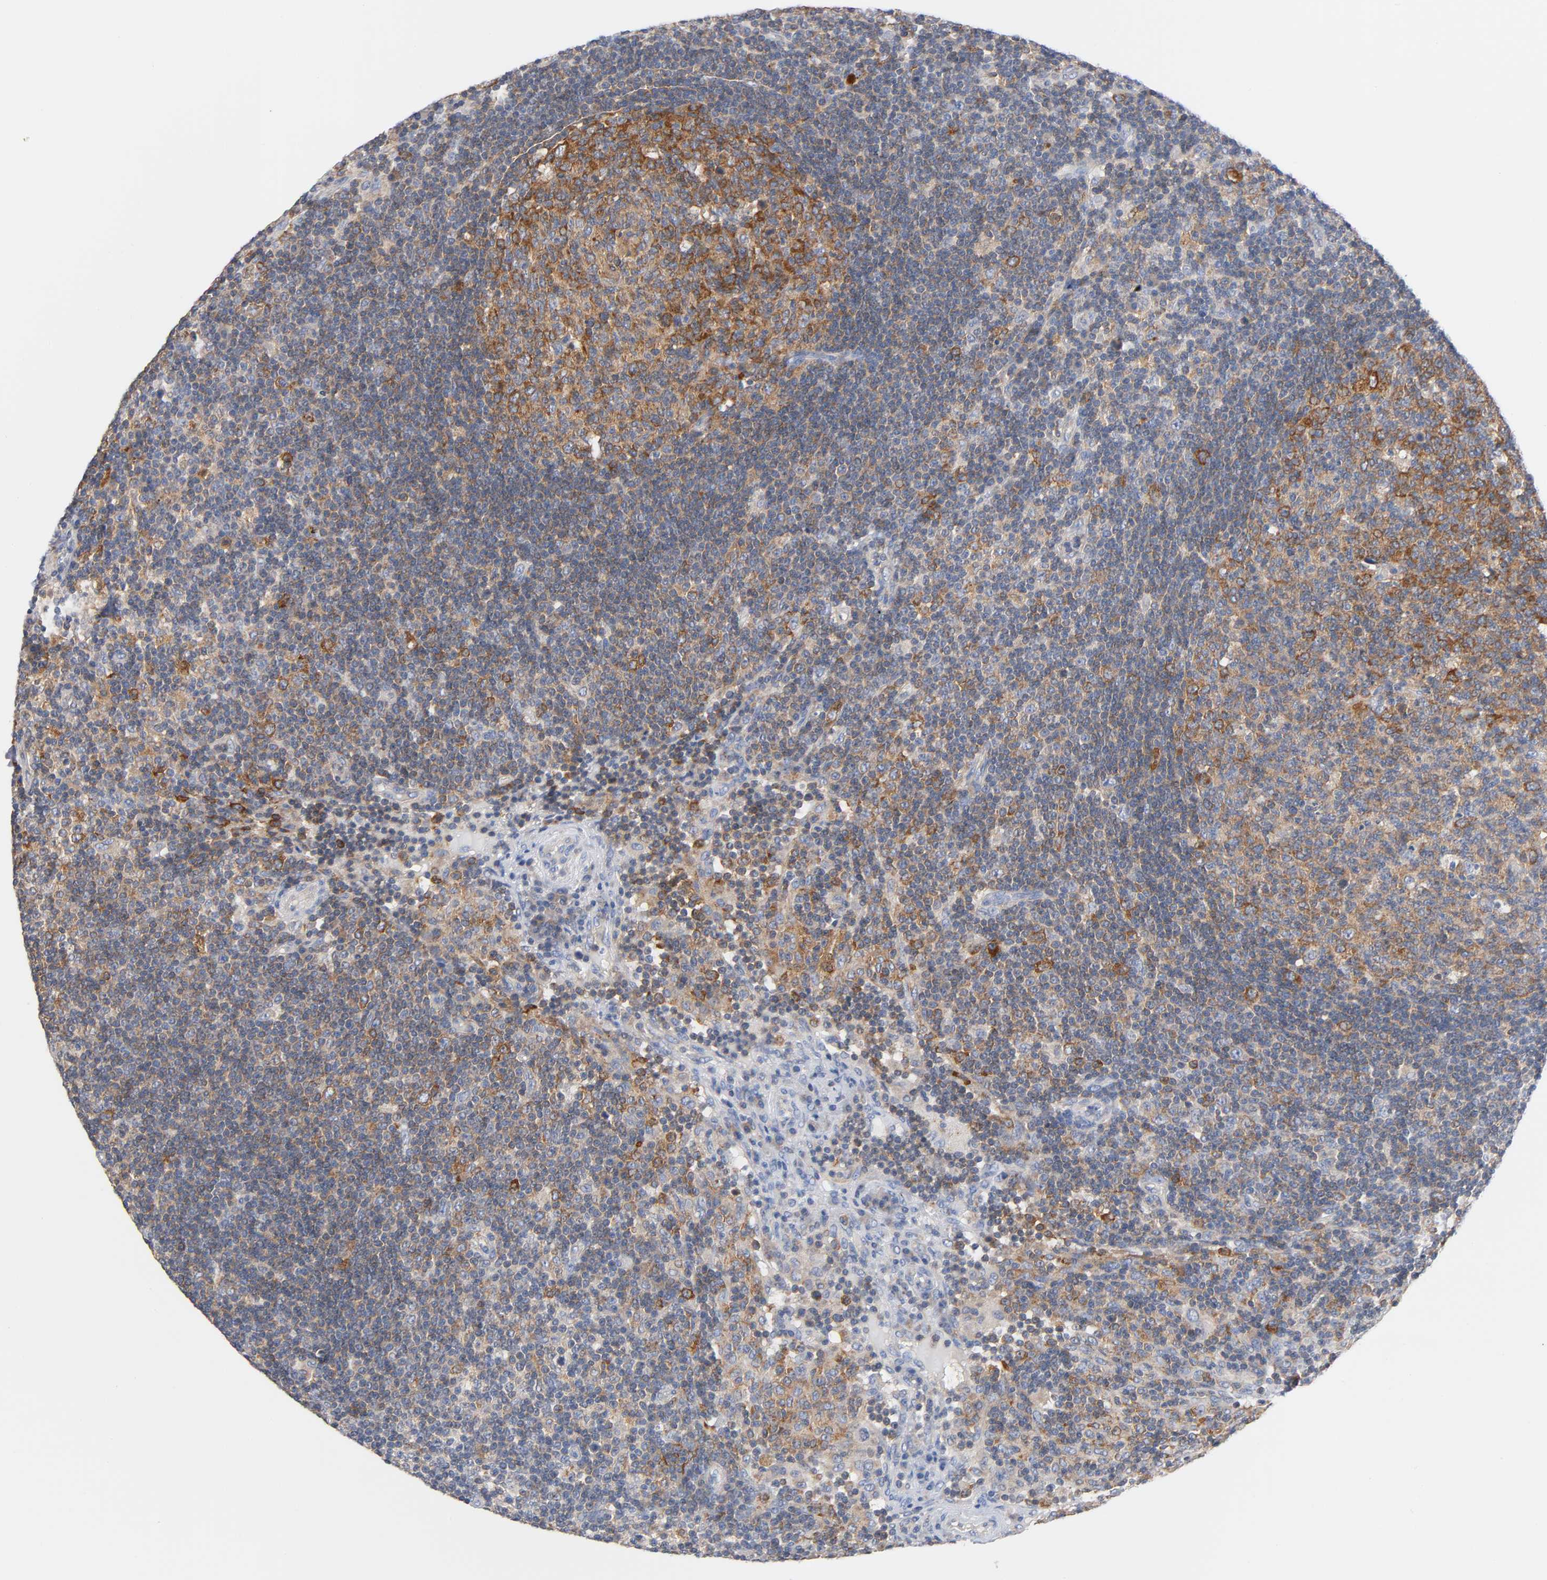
{"staining": {"intensity": "strong", "quantity": ">75%", "location": "cytoplasmic/membranous"}, "tissue": "lymph node", "cell_type": "Germinal center cells", "image_type": "normal", "snomed": [{"axis": "morphology", "description": "Normal tissue, NOS"}, {"axis": "morphology", "description": "Squamous cell carcinoma, metastatic, NOS"}, {"axis": "topography", "description": "Lymph node"}], "caption": "The immunohistochemical stain highlights strong cytoplasmic/membranous positivity in germinal center cells of normal lymph node.", "gene": "MALT1", "patient": {"sex": "female", "age": 53}}